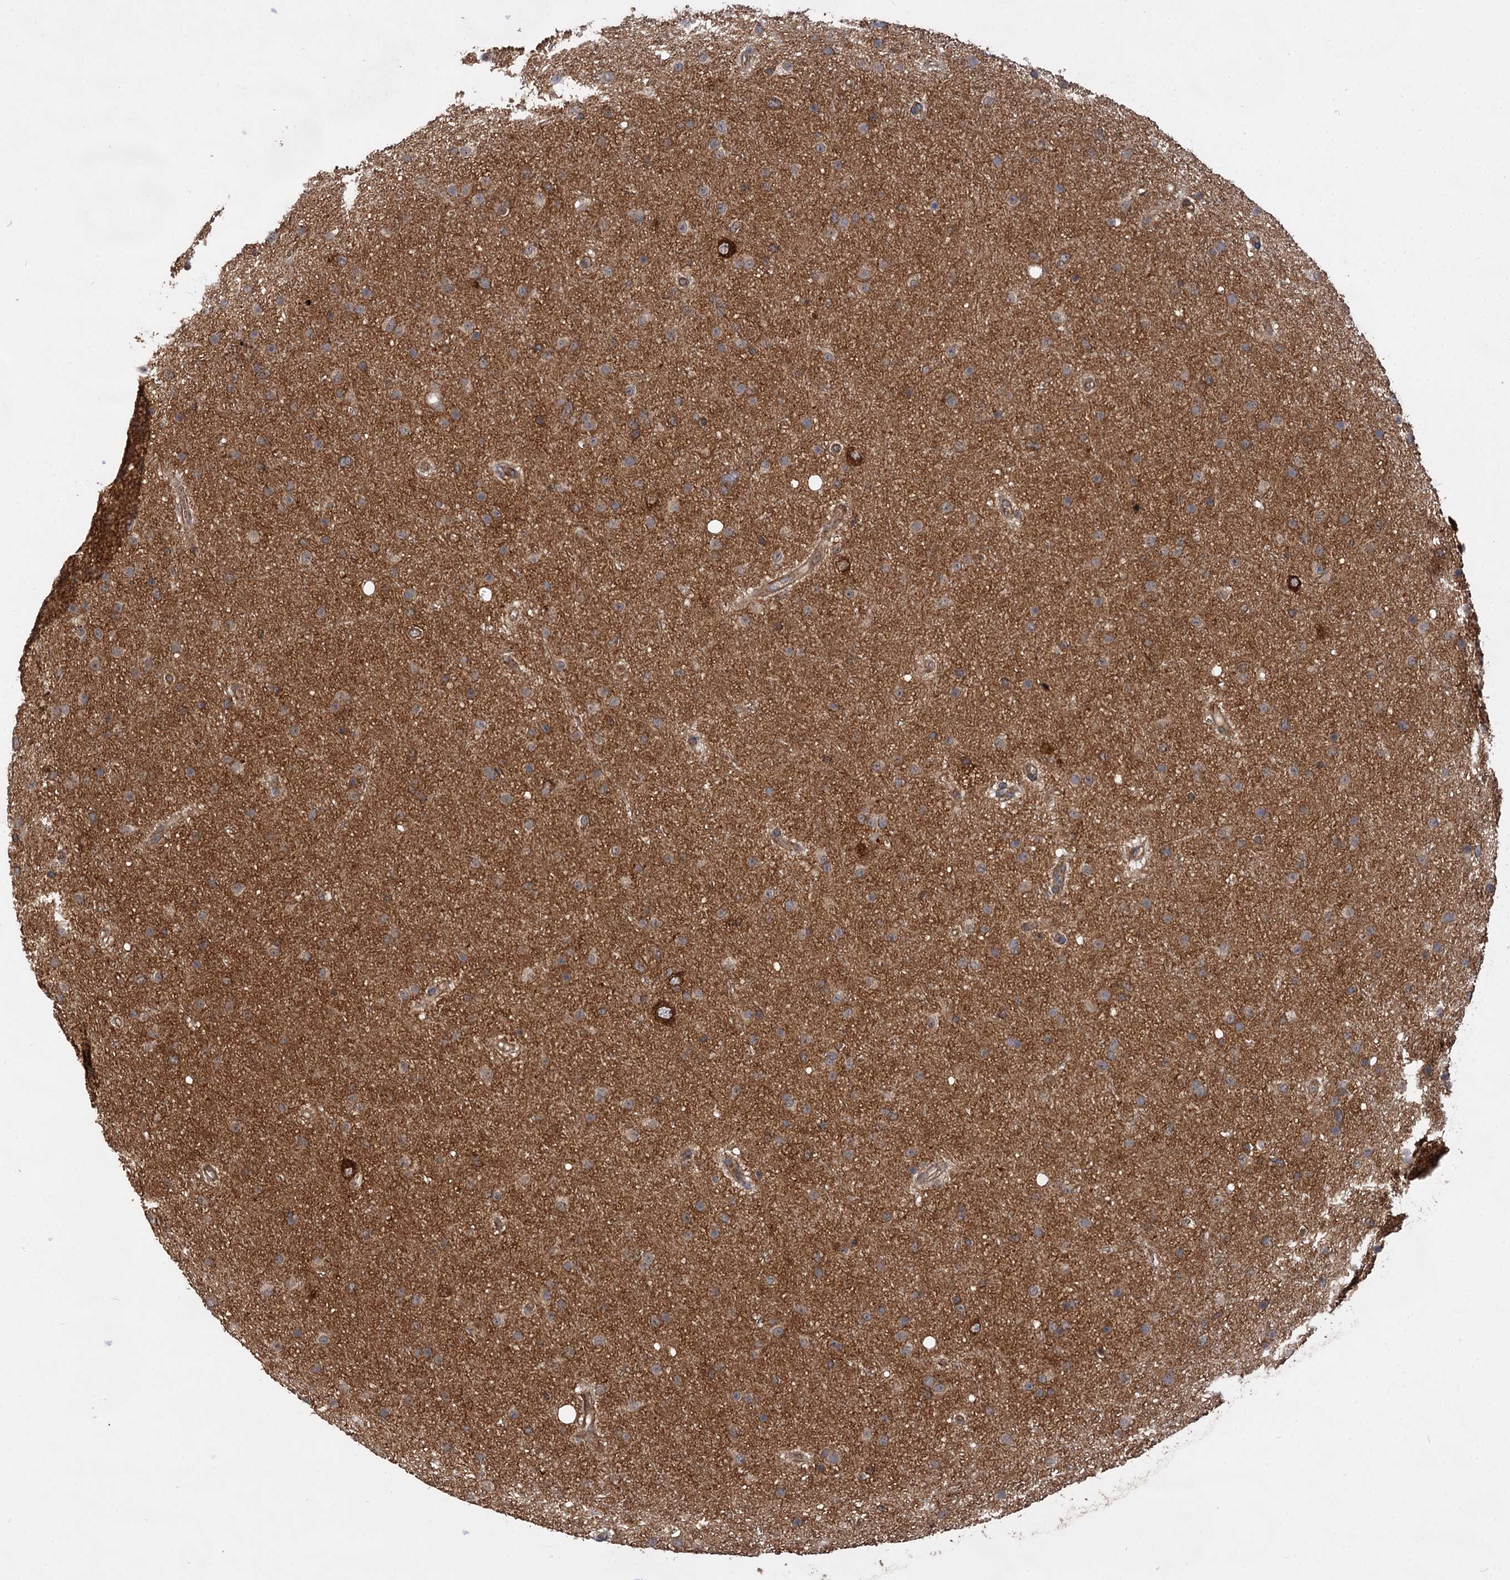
{"staining": {"intensity": "moderate", "quantity": ">75%", "location": "cytoplasmic/membranous"}, "tissue": "glioma", "cell_type": "Tumor cells", "image_type": "cancer", "snomed": [{"axis": "morphology", "description": "Glioma, malignant, Low grade"}, {"axis": "topography", "description": "Cerebral cortex"}], "caption": "Brown immunohistochemical staining in glioma displays moderate cytoplasmic/membranous positivity in approximately >75% of tumor cells.", "gene": "PACS1", "patient": {"sex": "female", "age": 39}}